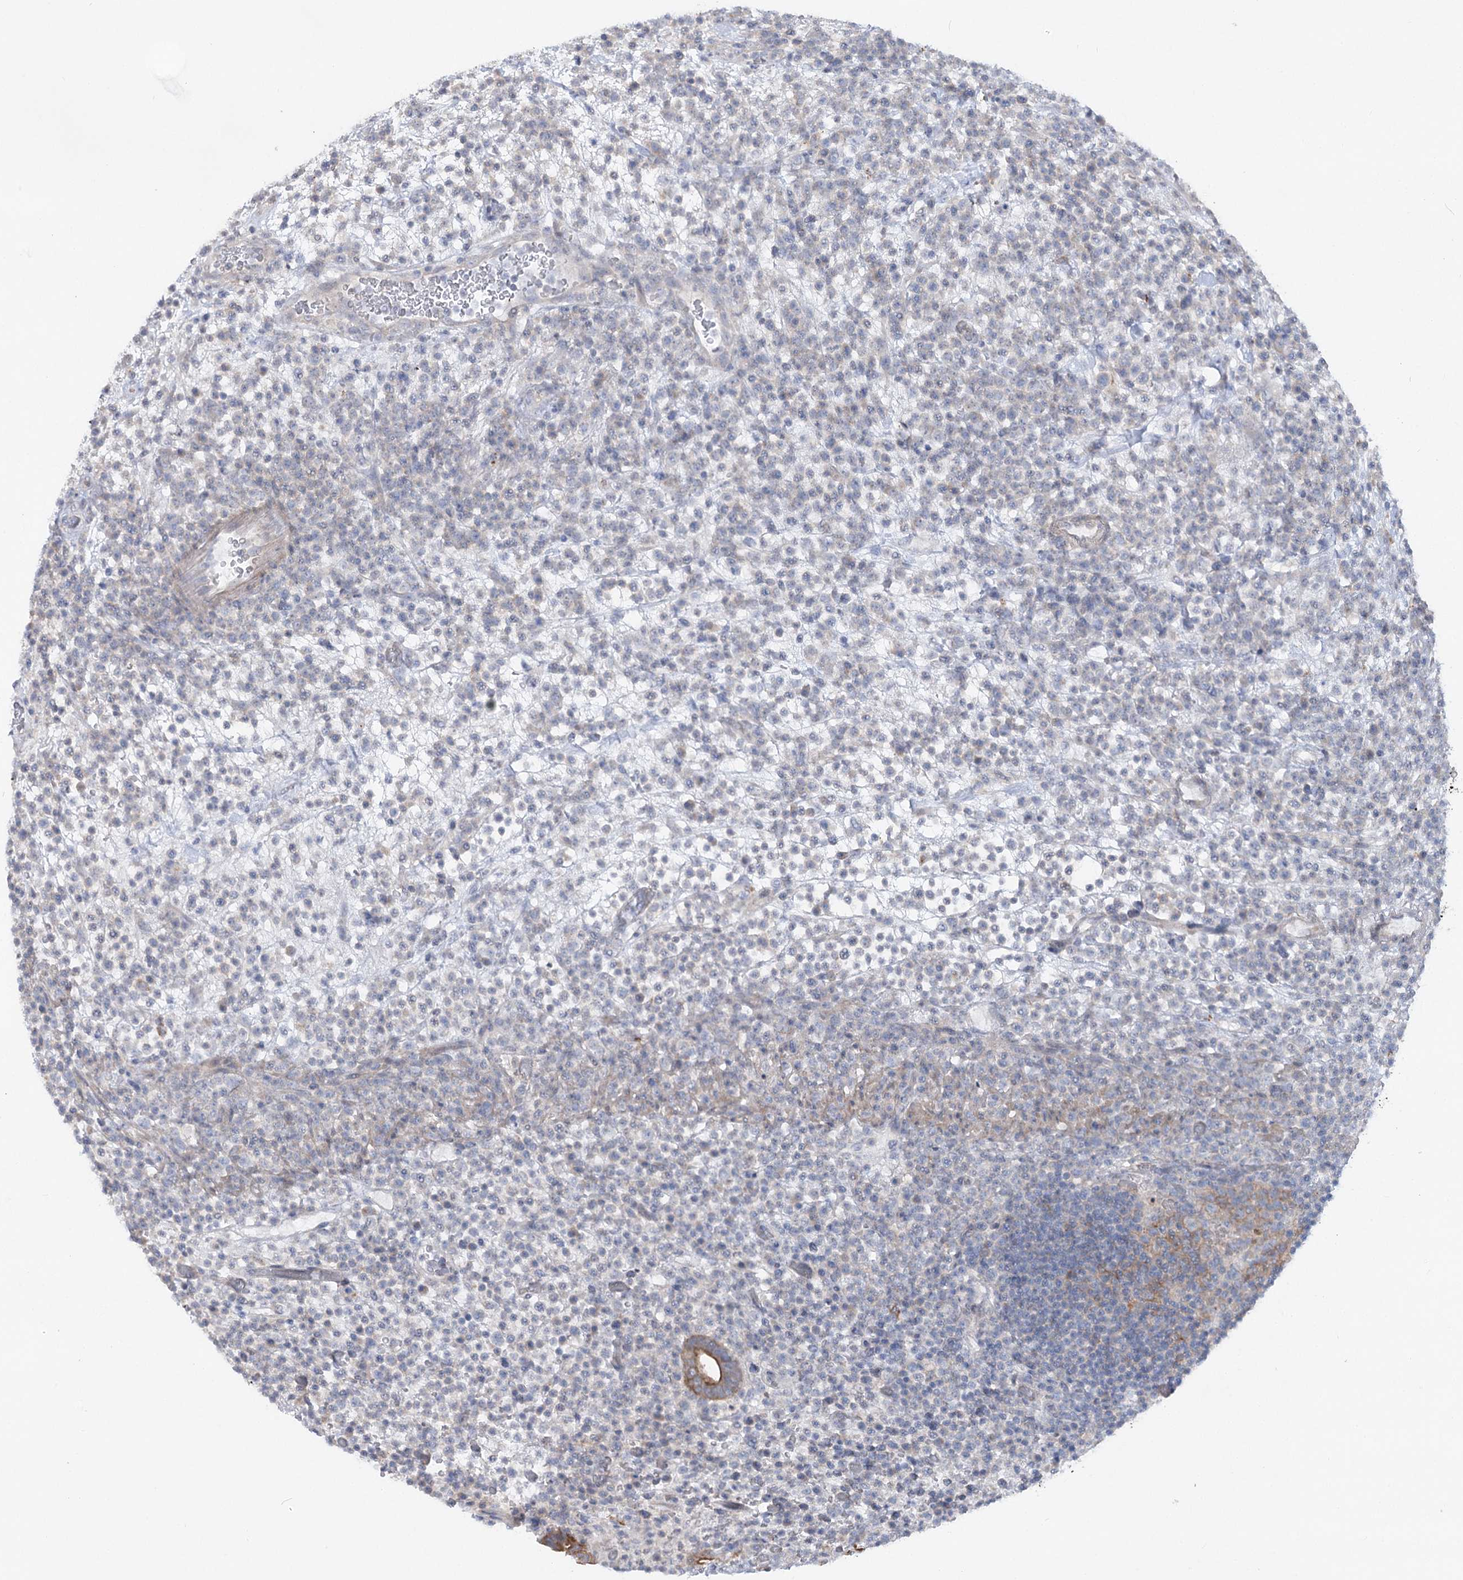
{"staining": {"intensity": "negative", "quantity": "none", "location": "none"}, "tissue": "lymphoma", "cell_type": "Tumor cells", "image_type": "cancer", "snomed": [{"axis": "morphology", "description": "Malignant lymphoma, non-Hodgkin's type, High grade"}, {"axis": "topography", "description": "Colon"}], "caption": "Immunohistochemistry photomicrograph of neoplastic tissue: human lymphoma stained with DAB (3,3'-diaminobenzidine) reveals no significant protein expression in tumor cells. (Brightfield microscopy of DAB (3,3'-diaminobenzidine) IHC at high magnification).", "gene": "SCN11A", "patient": {"sex": "female", "age": 53}}